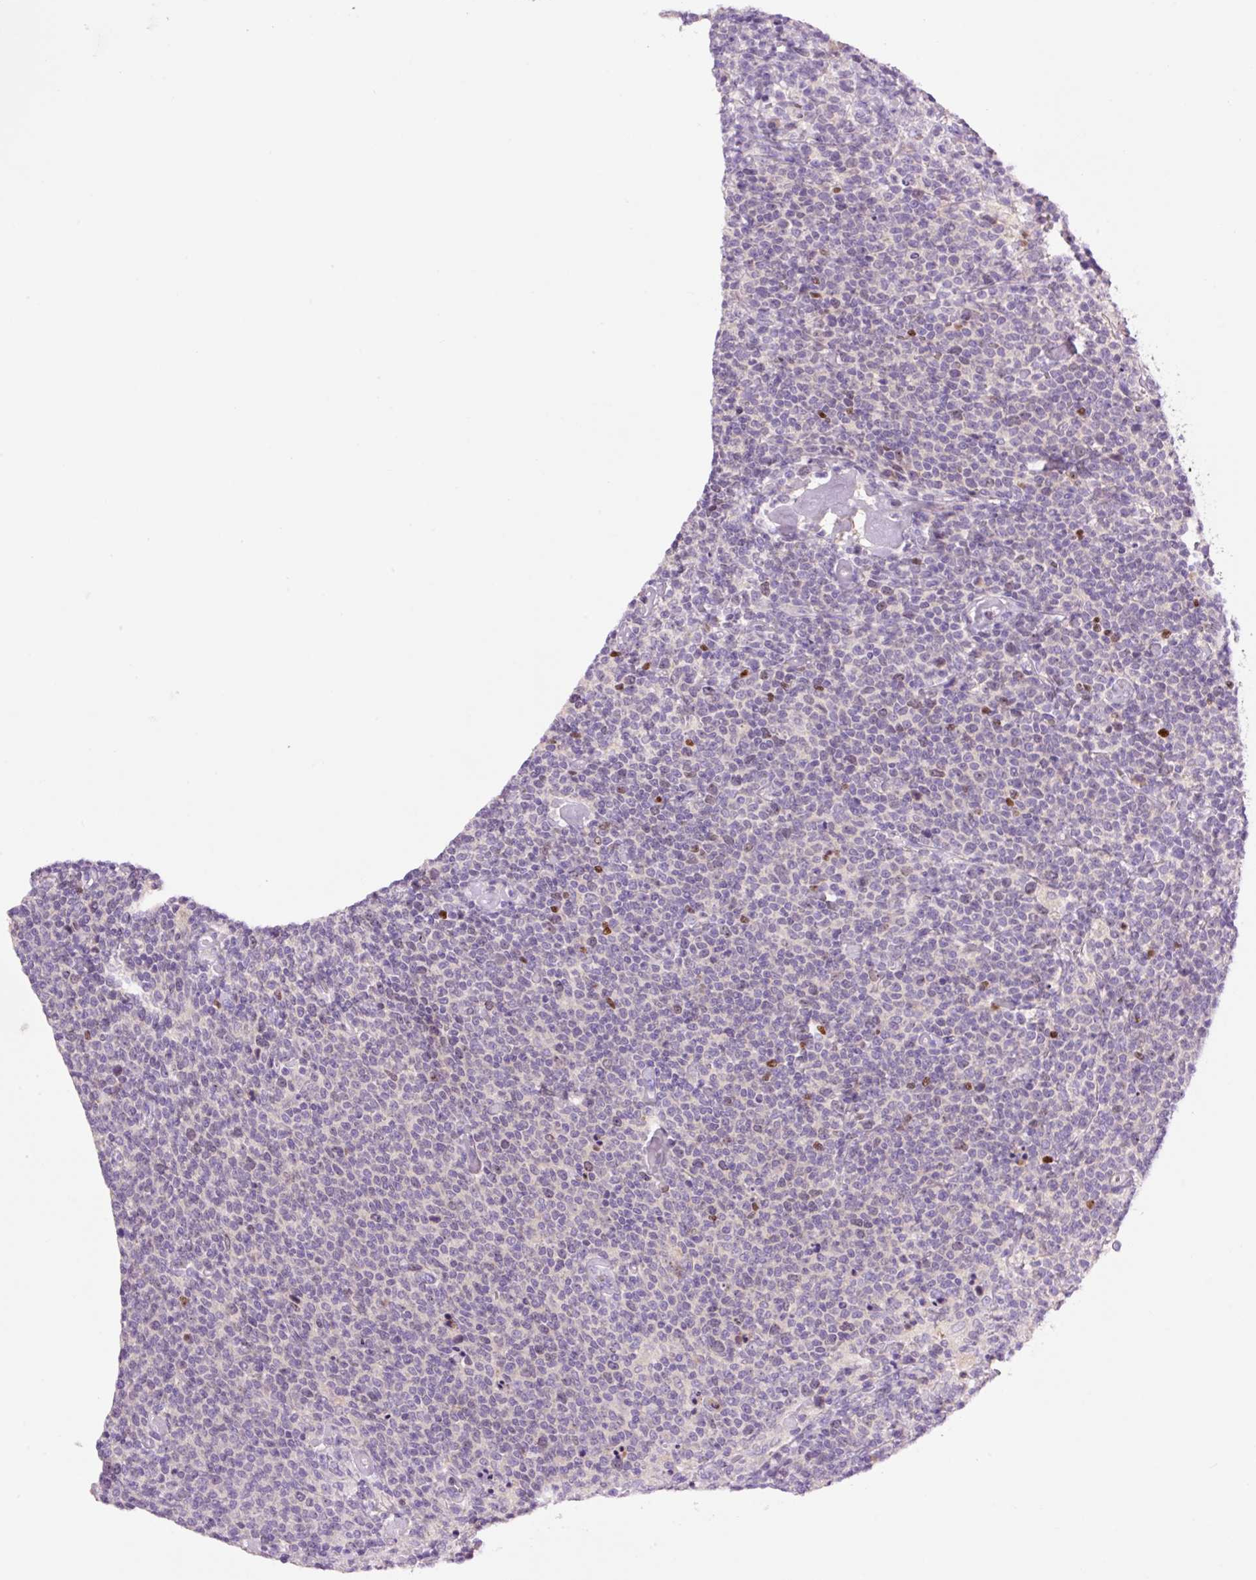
{"staining": {"intensity": "negative", "quantity": "none", "location": "none"}, "tissue": "lymphoma", "cell_type": "Tumor cells", "image_type": "cancer", "snomed": [{"axis": "morphology", "description": "Malignant lymphoma, non-Hodgkin's type, High grade"}, {"axis": "topography", "description": "Lymph node"}], "caption": "Lymphoma was stained to show a protein in brown. There is no significant expression in tumor cells. Nuclei are stained in blue.", "gene": "DPPA4", "patient": {"sex": "male", "age": 61}}